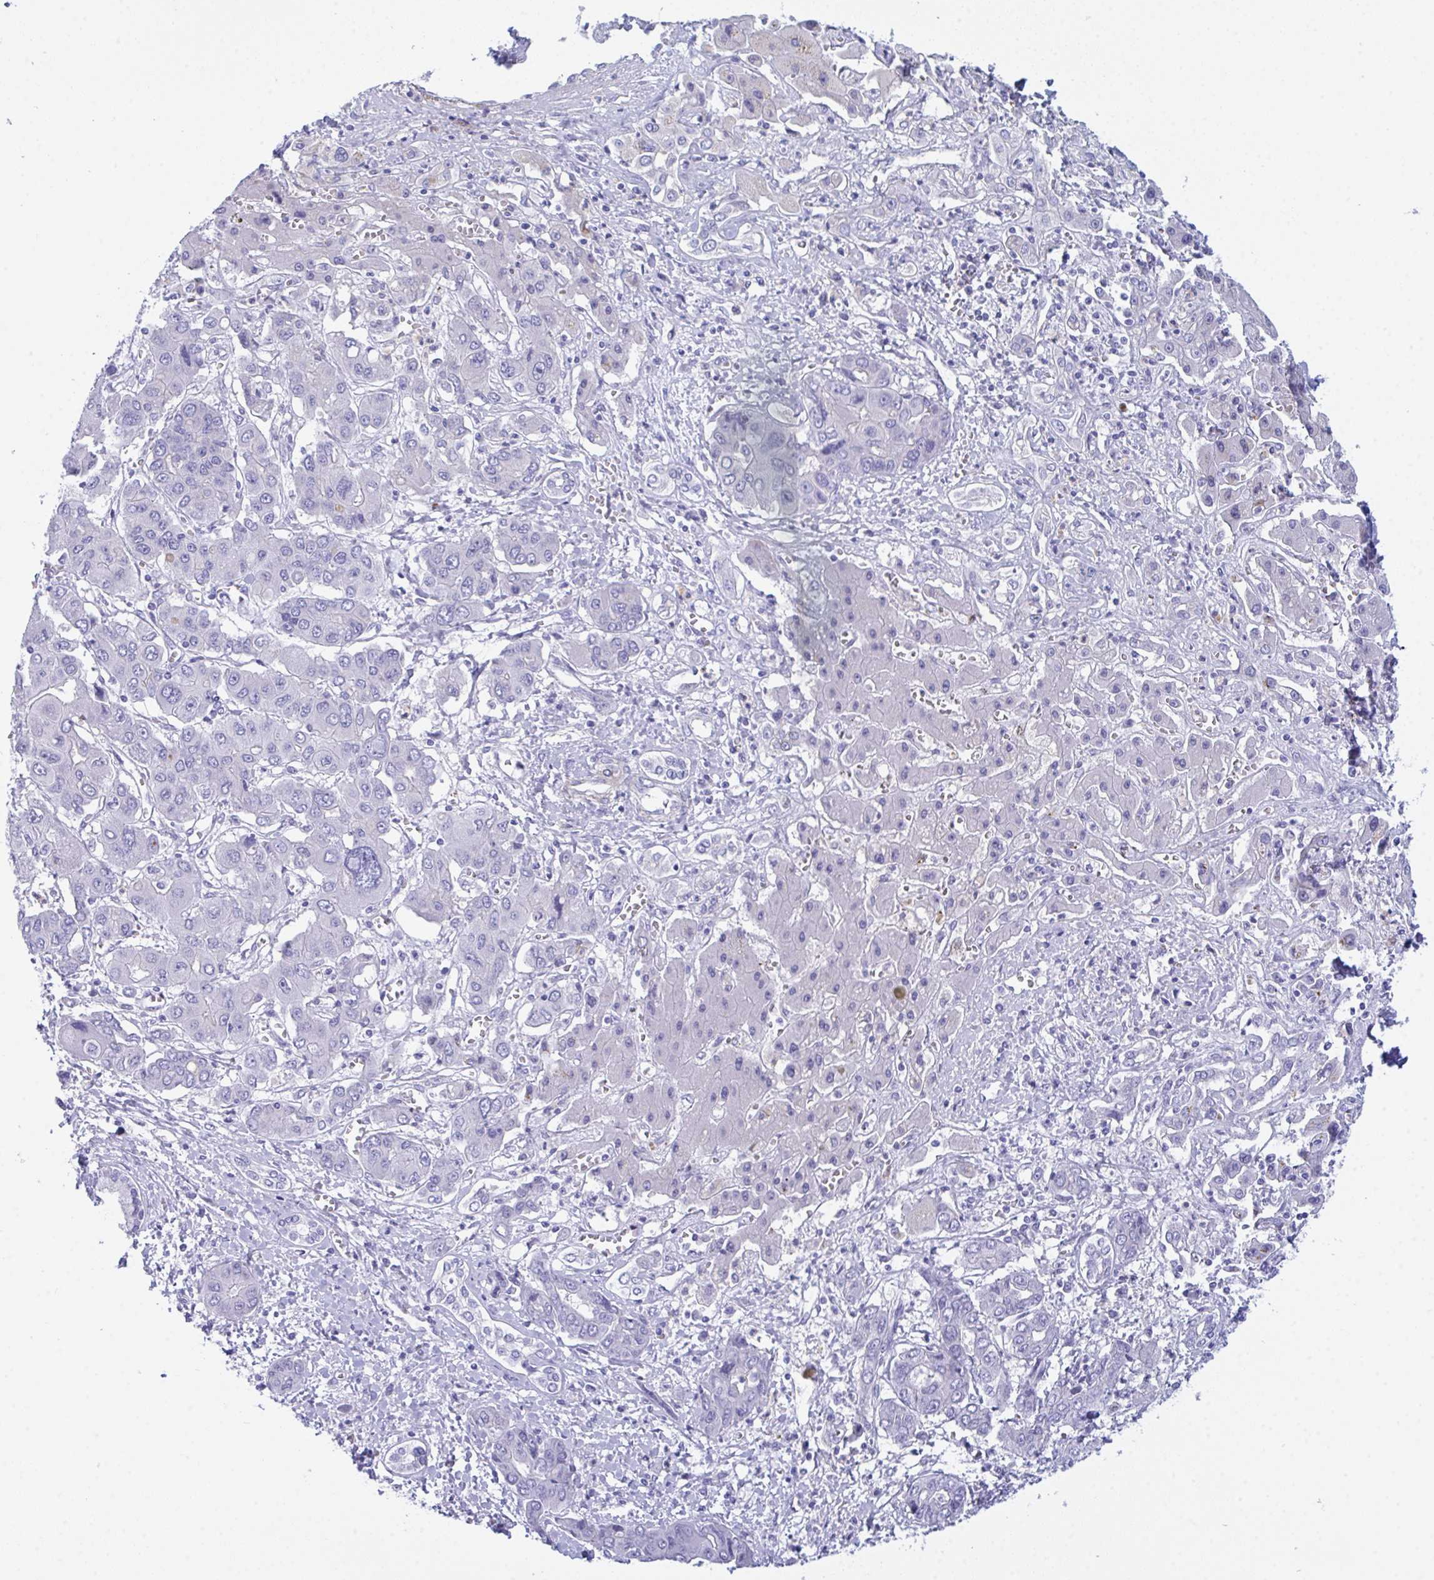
{"staining": {"intensity": "negative", "quantity": "none", "location": "none"}, "tissue": "liver cancer", "cell_type": "Tumor cells", "image_type": "cancer", "snomed": [{"axis": "morphology", "description": "Cholangiocarcinoma"}, {"axis": "topography", "description": "Liver"}], "caption": "Tumor cells are negative for protein expression in human liver cancer.", "gene": "CEP170B", "patient": {"sex": "male", "age": 67}}